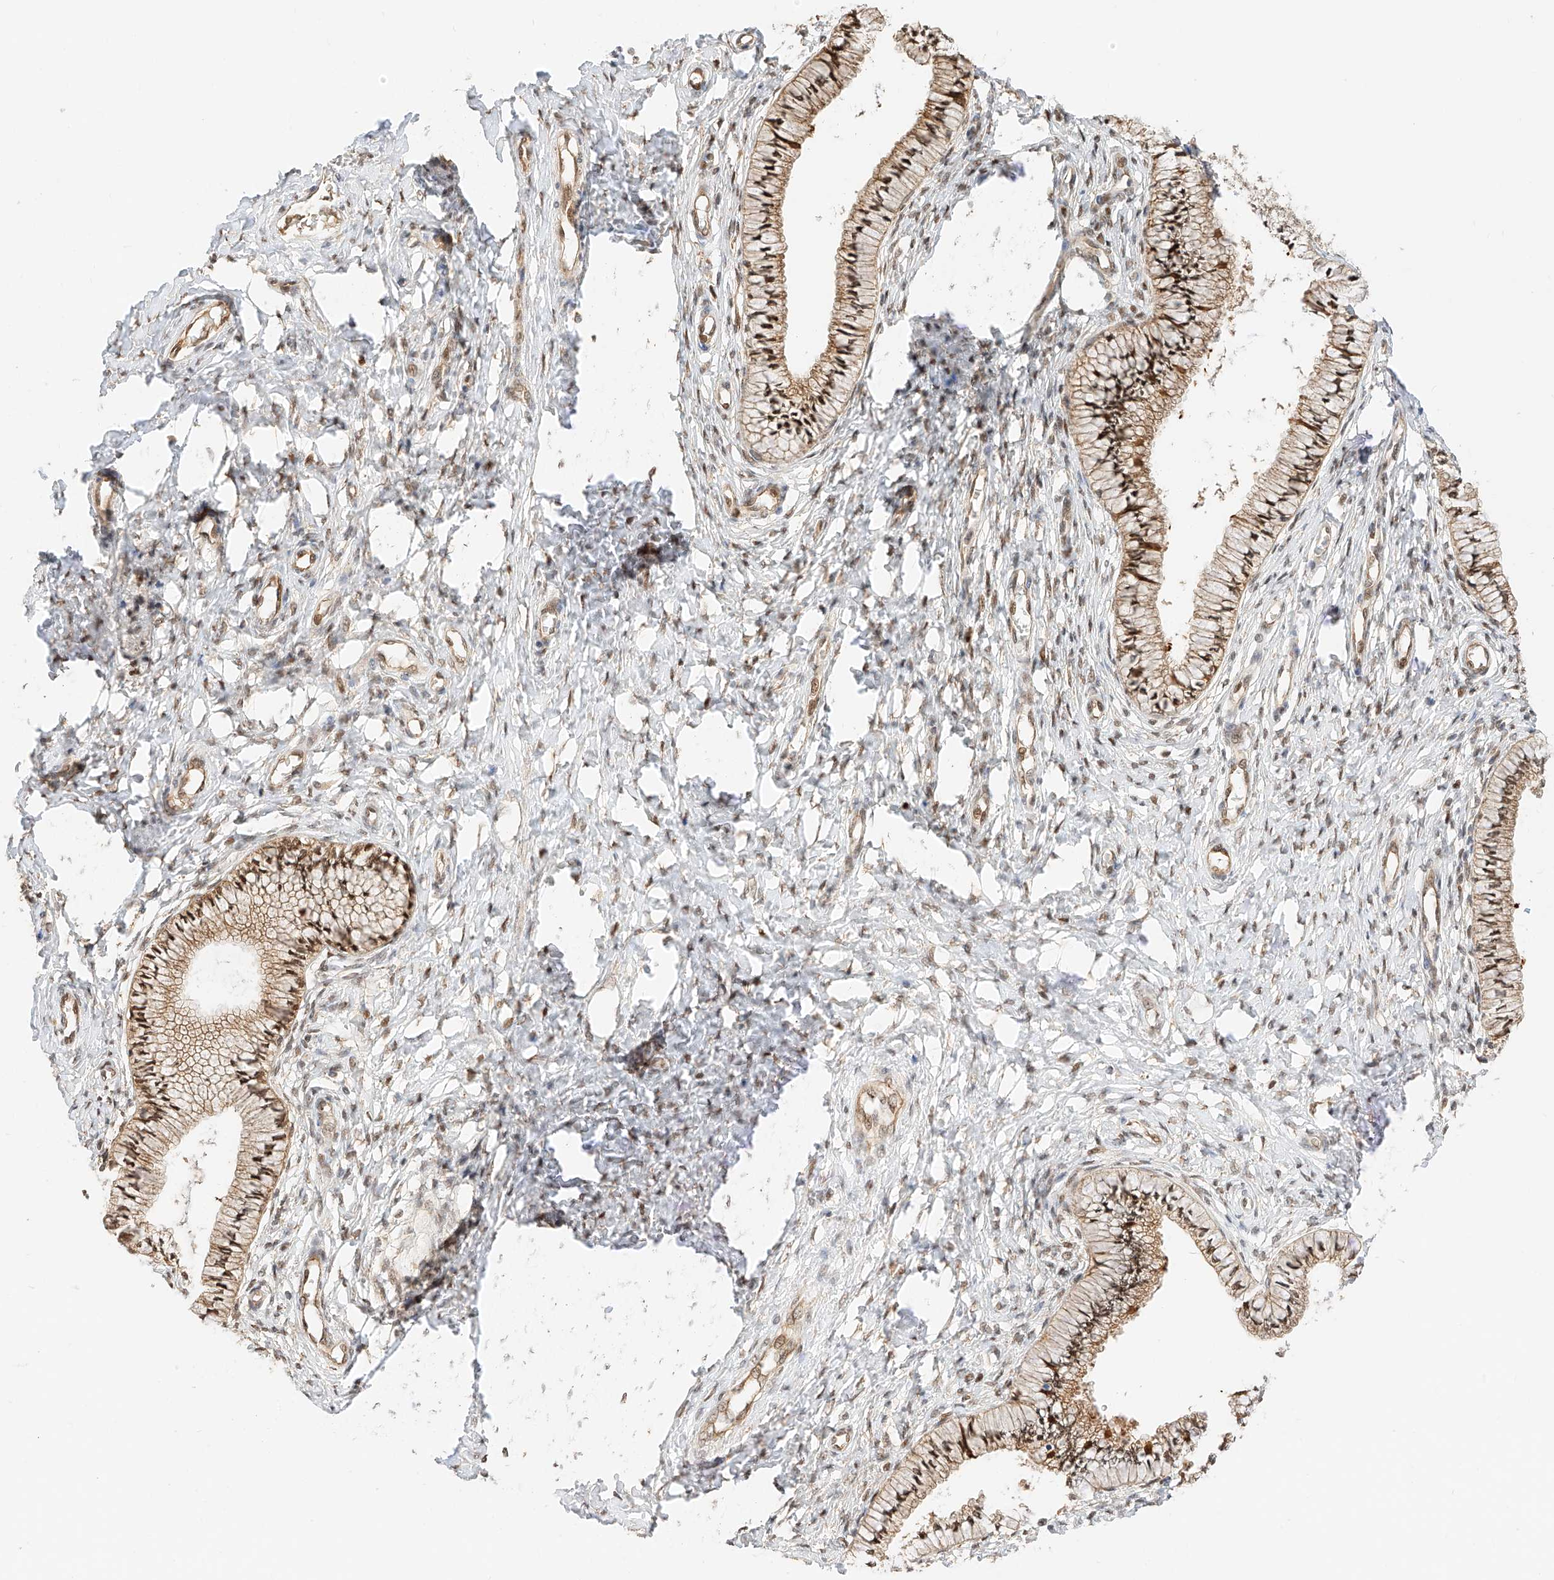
{"staining": {"intensity": "strong", "quantity": ">75%", "location": "cytoplasmic/membranous,nuclear"}, "tissue": "cervix", "cell_type": "Glandular cells", "image_type": "normal", "snomed": [{"axis": "morphology", "description": "Normal tissue, NOS"}, {"axis": "topography", "description": "Cervix"}], "caption": "This photomicrograph displays unremarkable cervix stained with IHC to label a protein in brown. The cytoplasmic/membranous,nuclear of glandular cells show strong positivity for the protein. Nuclei are counter-stained blue.", "gene": "EIF4H", "patient": {"sex": "female", "age": 36}}